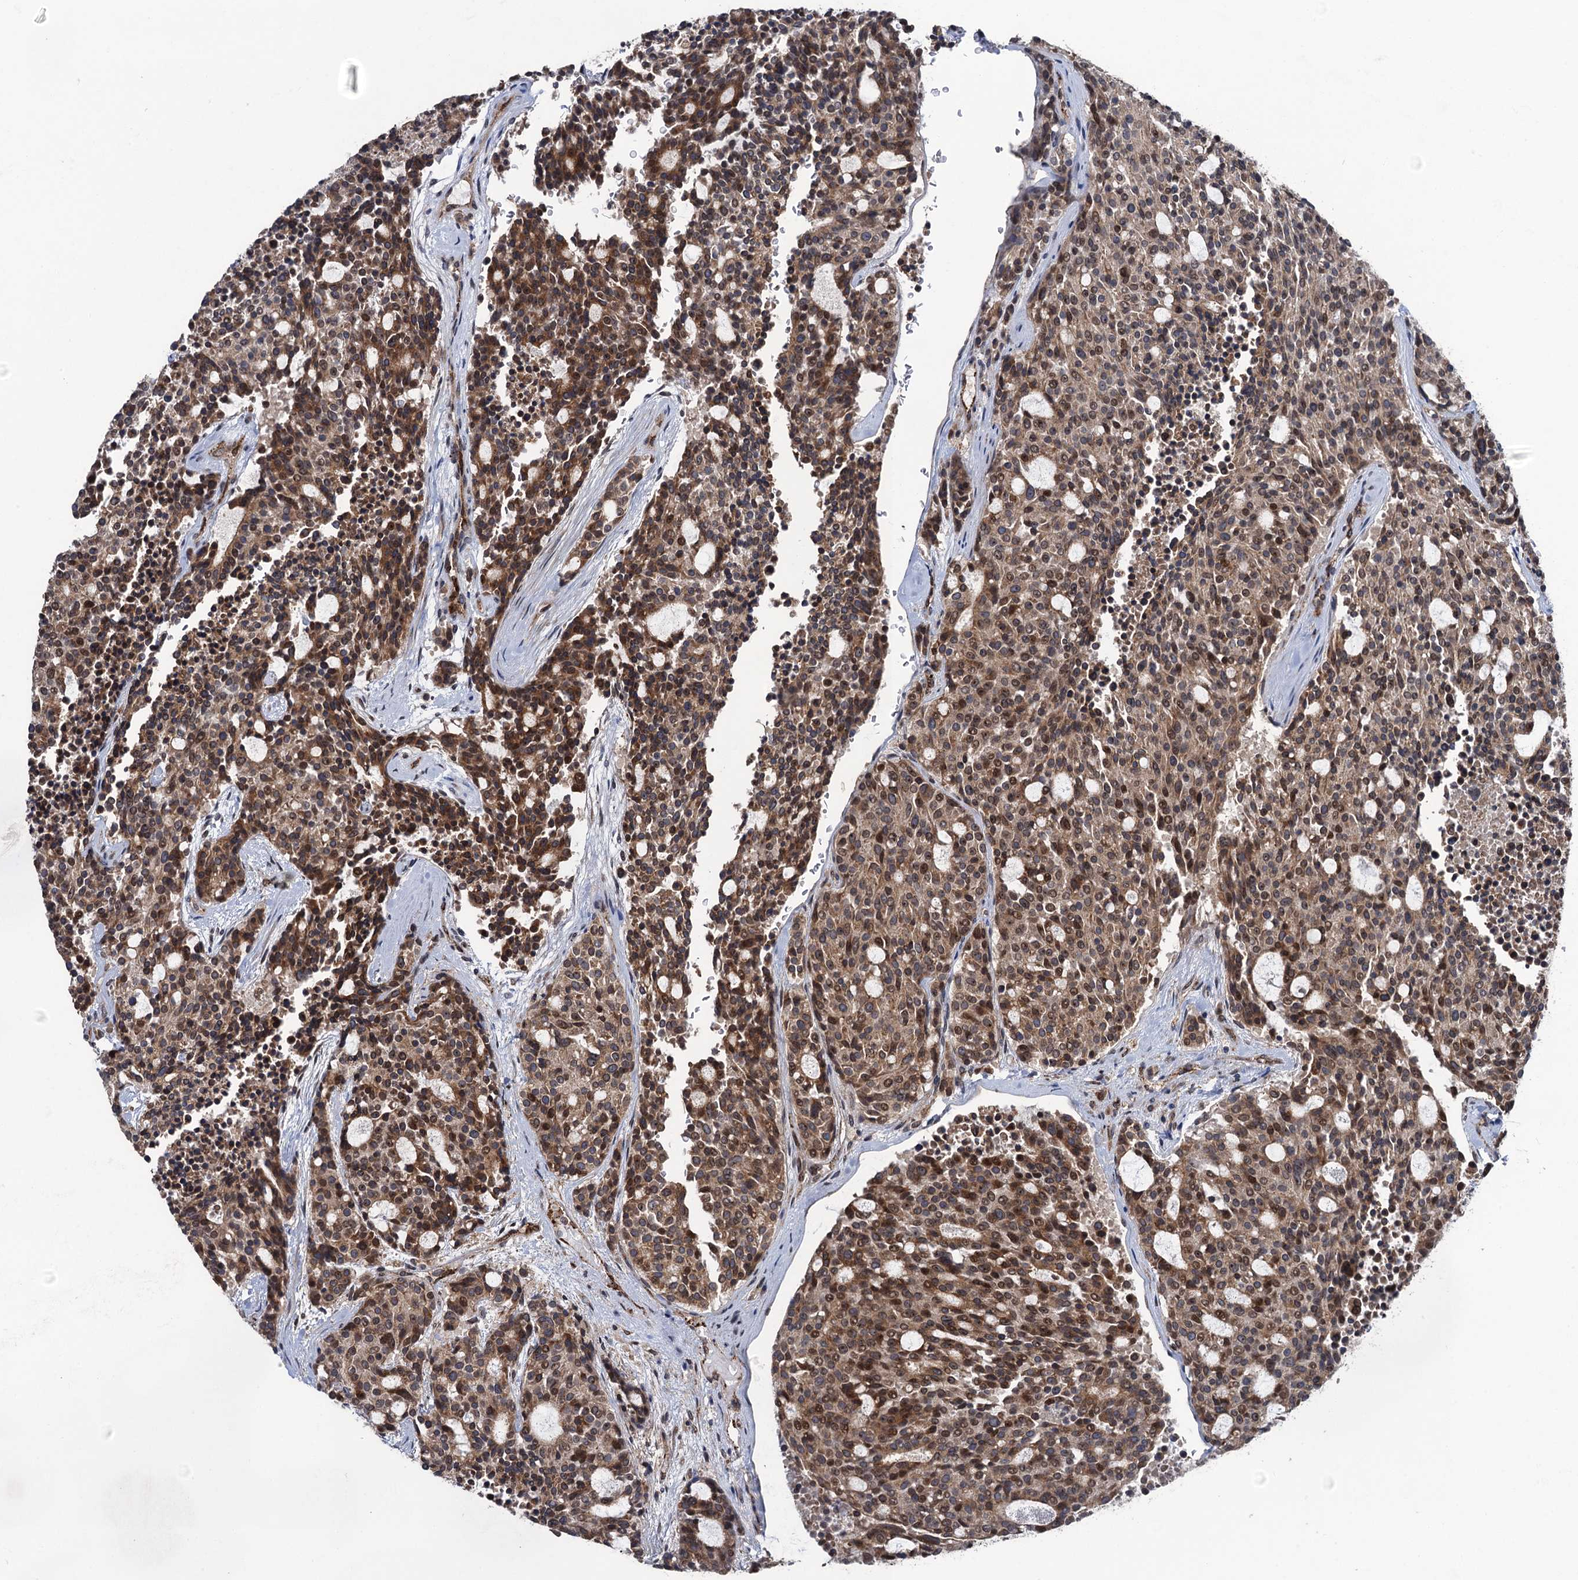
{"staining": {"intensity": "moderate", "quantity": ">75%", "location": "cytoplasmic/membranous,nuclear"}, "tissue": "carcinoid", "cell_type": "Tumor cells", "image_type": "cancer", "snomed": [{"axis": "morphology", "description": "Carcinoid, malignant, NOS"}, {"axis": "topography", "description": "Pancreas"}], "caption": "Brown immunohistochemical staining in carcinoid exhibits moderate cytoplasmic/membranous and nuclear expression in approximately >75% of tumor cells.", "gene": "EVX2", "patient": {"sex": "female", "age": 54}}